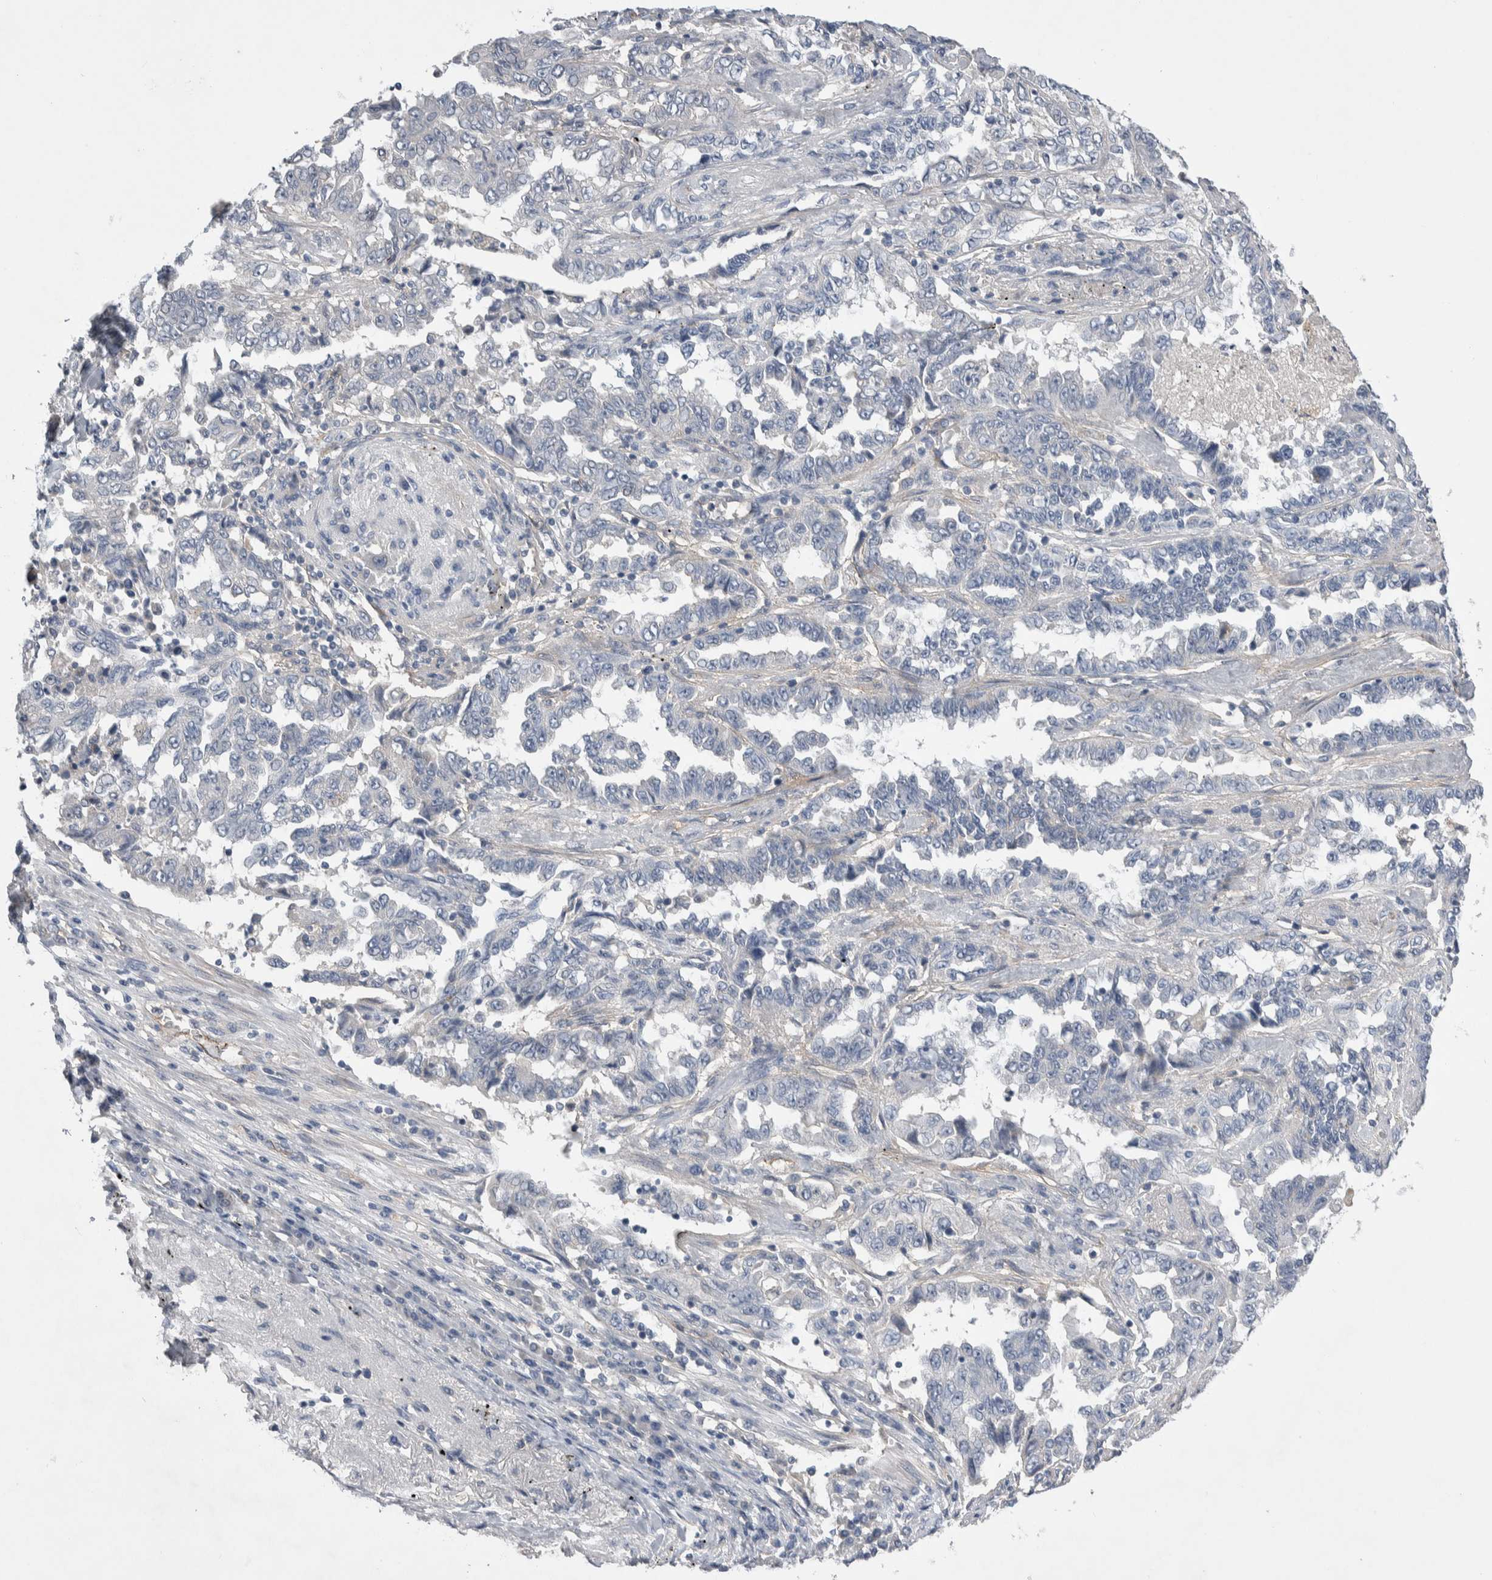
{"staining": {"intensity": "negative", "quantity": "none", "location": "none"}, "tissue": "lung cancer", "cell_type": "Tumor cells", "image_type": "cancer", "snomed": [{"axis": "morphology", "description": "Adenocarcinoma, NOS"}, {"axis": "topography", "description": "Lung"}], "caption": "Tumor cells are negative for protein expression in human lung cancer (adenocarcinoma). The staining is performed using DAB (3,3'-diaminobenzidine) brown chromogen with nuclei counter-stained in using hematoxylin.", "gene": "CEP131", "patient": {"sex": "female", "age": 51}}